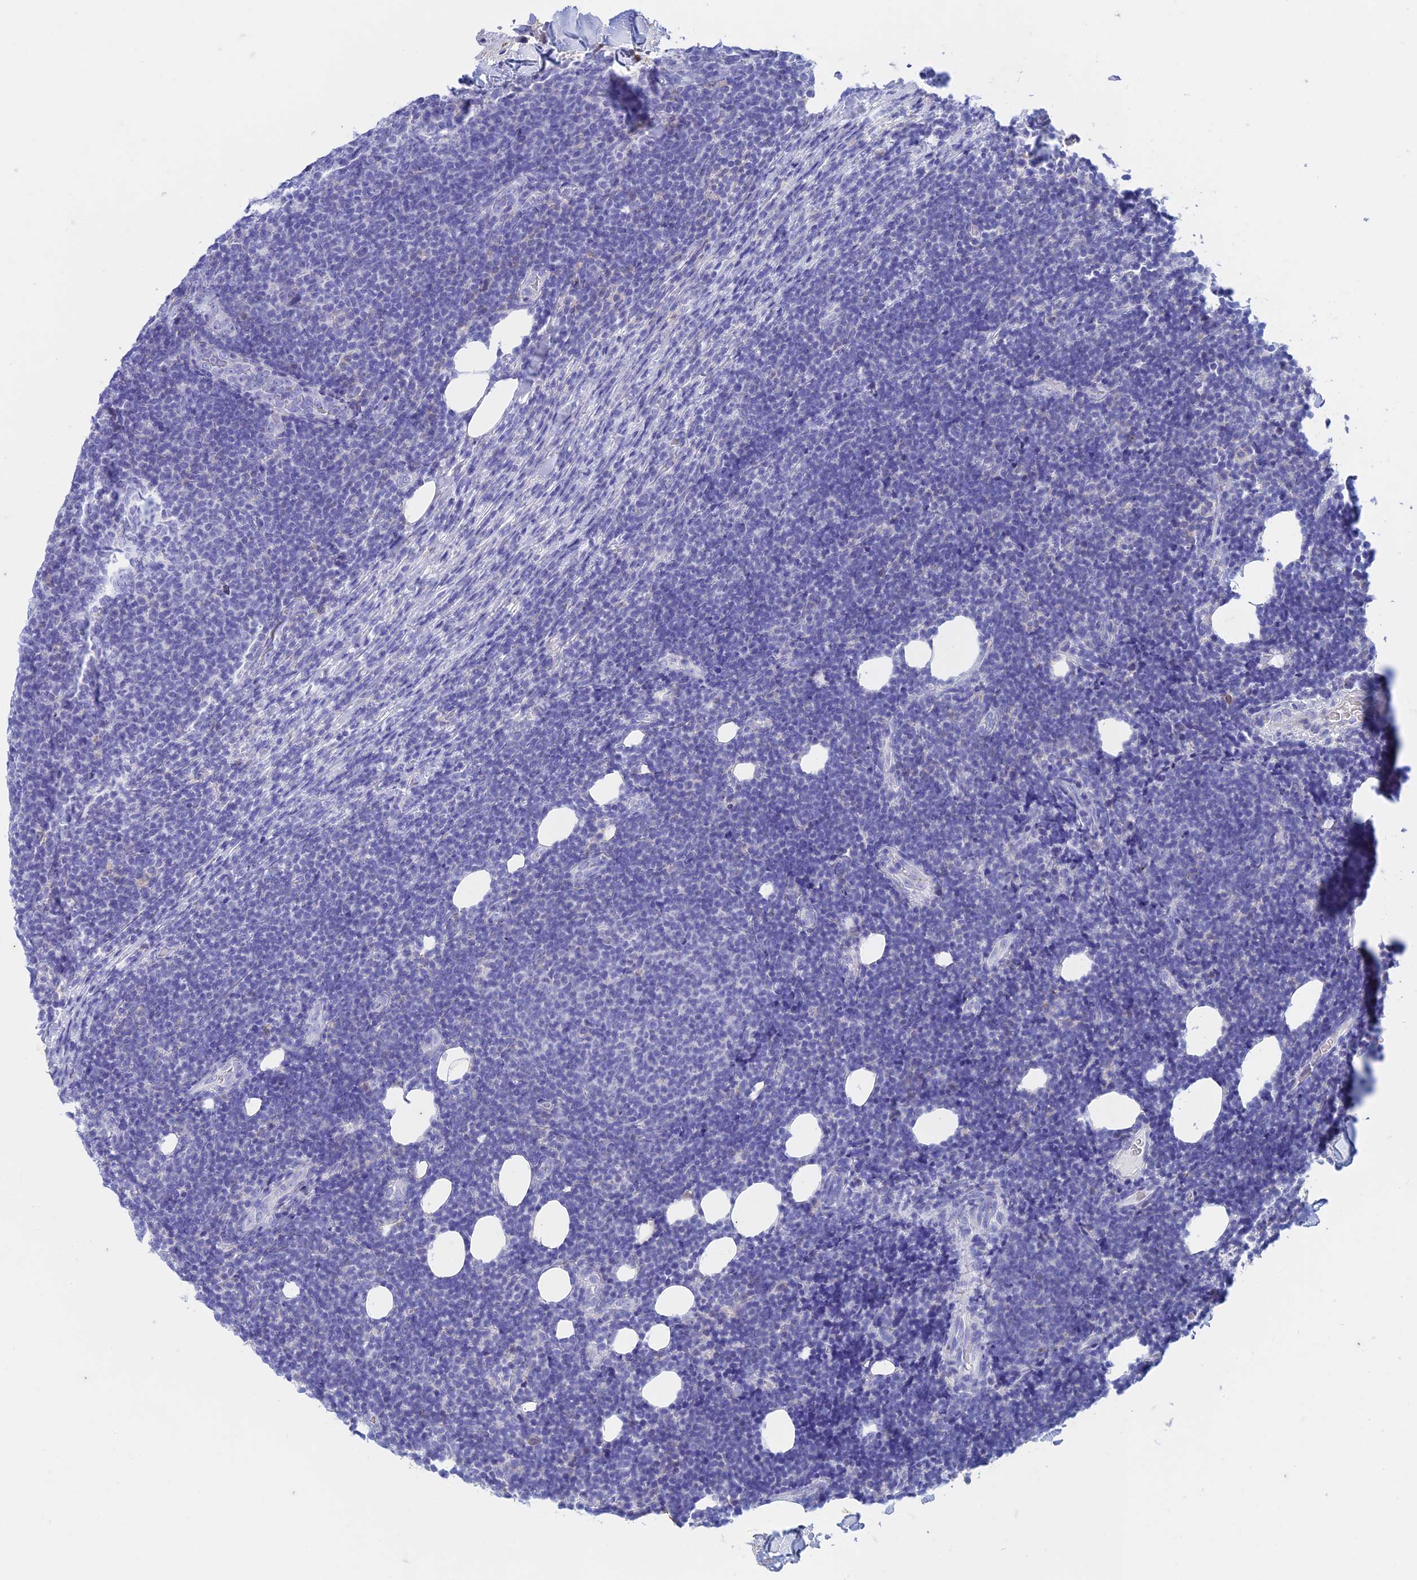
{"staining": {"intensity": "negative", "quantity": "none", "location": "none"}, "tissue": "lymphoma", "cell_type": "Tumor cells", "image_type": "cancer", "snomed": [{"axis": "morphology", "description": "Malignant lymphoma, non-Hodgkin's type, Low grade"}, {"axis": "topography", "description": "Lymph node"}], "caption": "Human low-grade malignant lymphoma, non-Hodgkin's type stained for a protein using immunohistochemistry shows no expression in tumor cells.", "gene": "FGF7", "patient": {"sex": "male", "age": 66}}